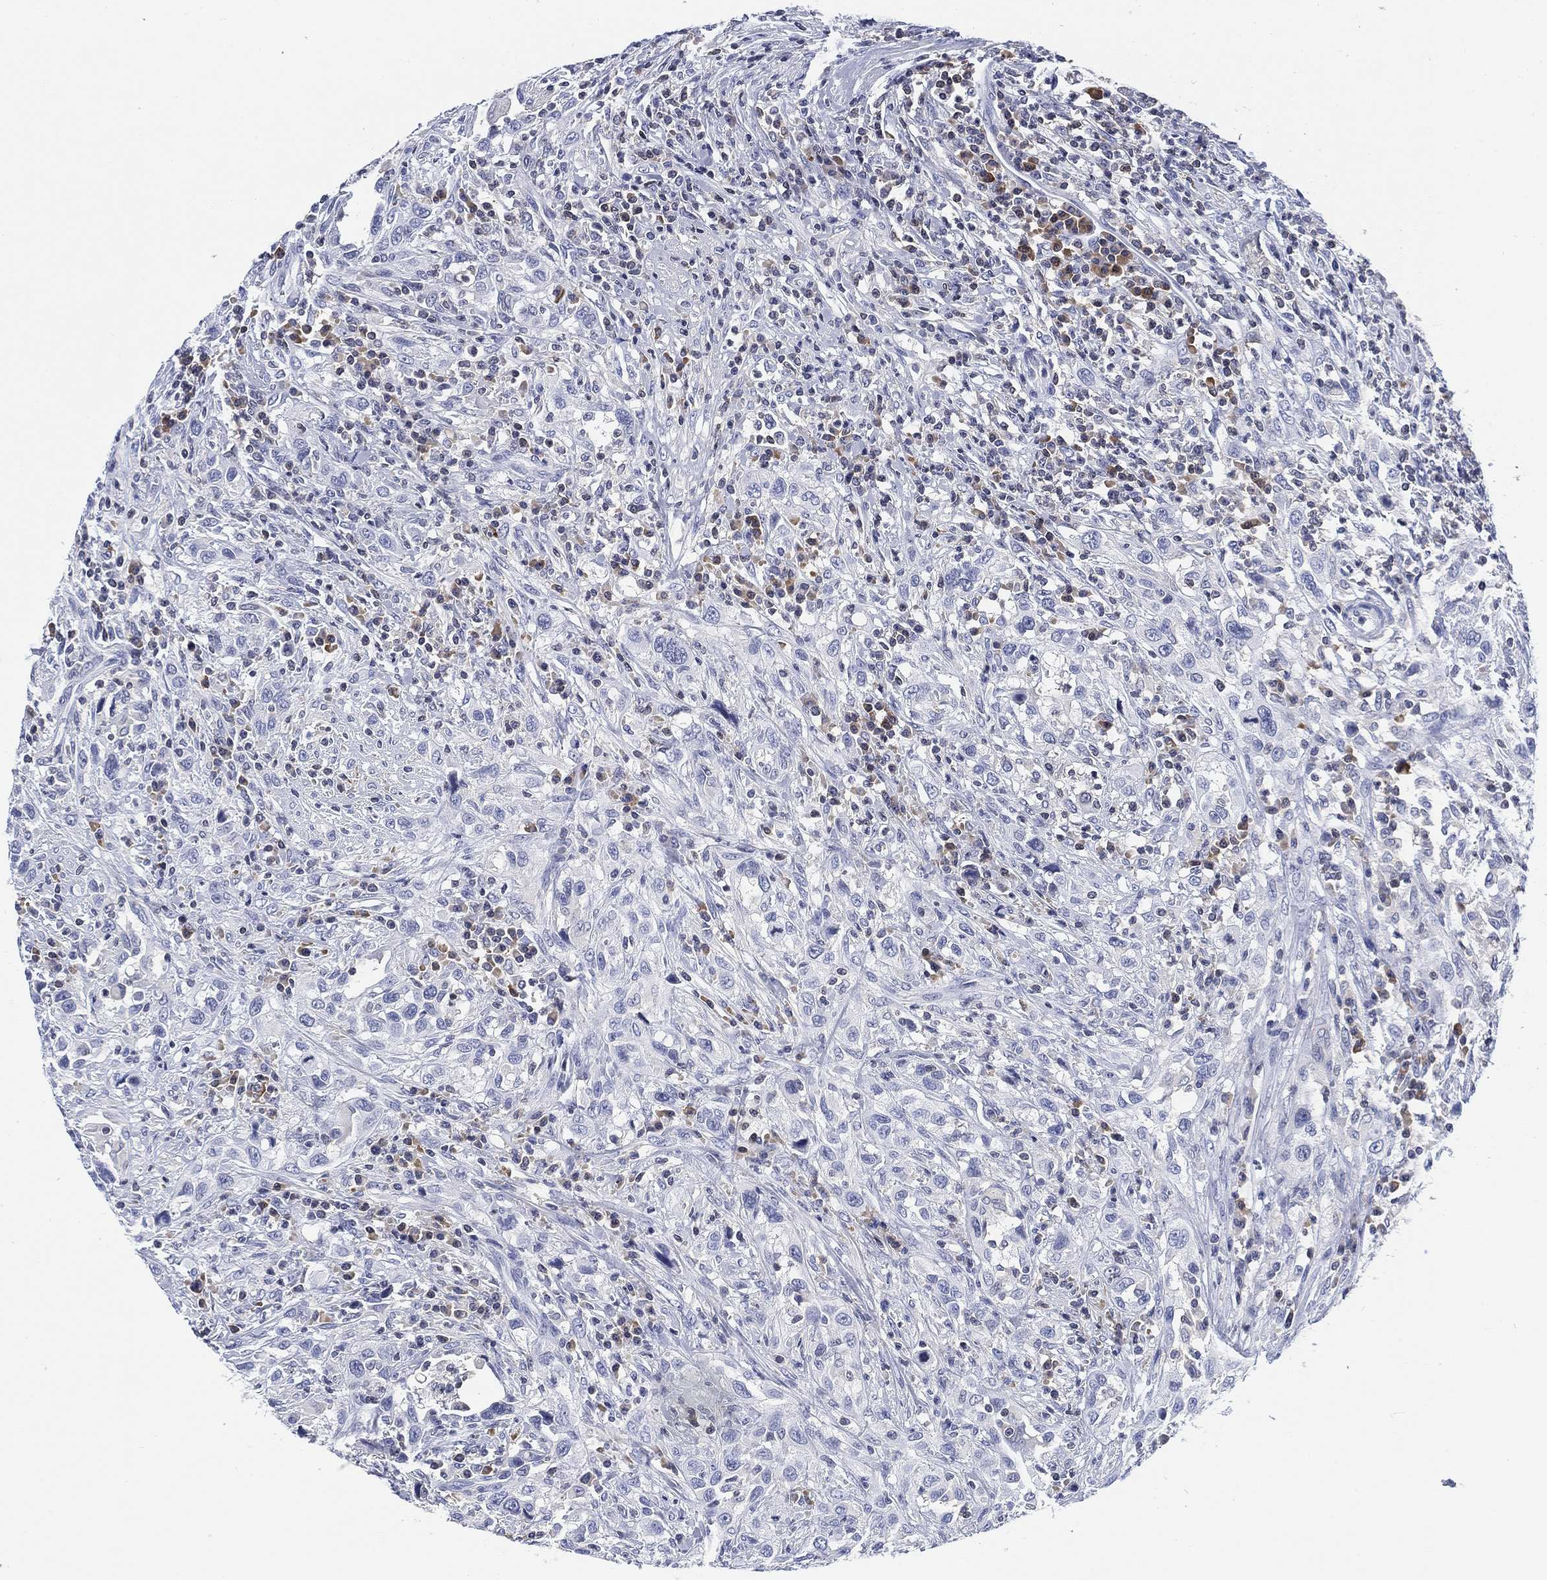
{"staining": {"intensity": "negative", "quantity": "none", "location": "none"}, "tissue": "urothelial cancer", "cell_type": "Tumor cells", "image_type": "cancer", "snomed": [{"axis": "morphology", "description": "Urothelial carcinoma, NOS"}, {"axis": "morphology", "description": "Urothelial carcinoma, High grade"}, {"axis": "topography", "description": "Urinary bladder"}], "caption": "The photomicrograph shows no significant positivity in tumor cells of urothelial cancer.", "gene": "FYB1", "patient": {"sex": "female", "age": 64}}